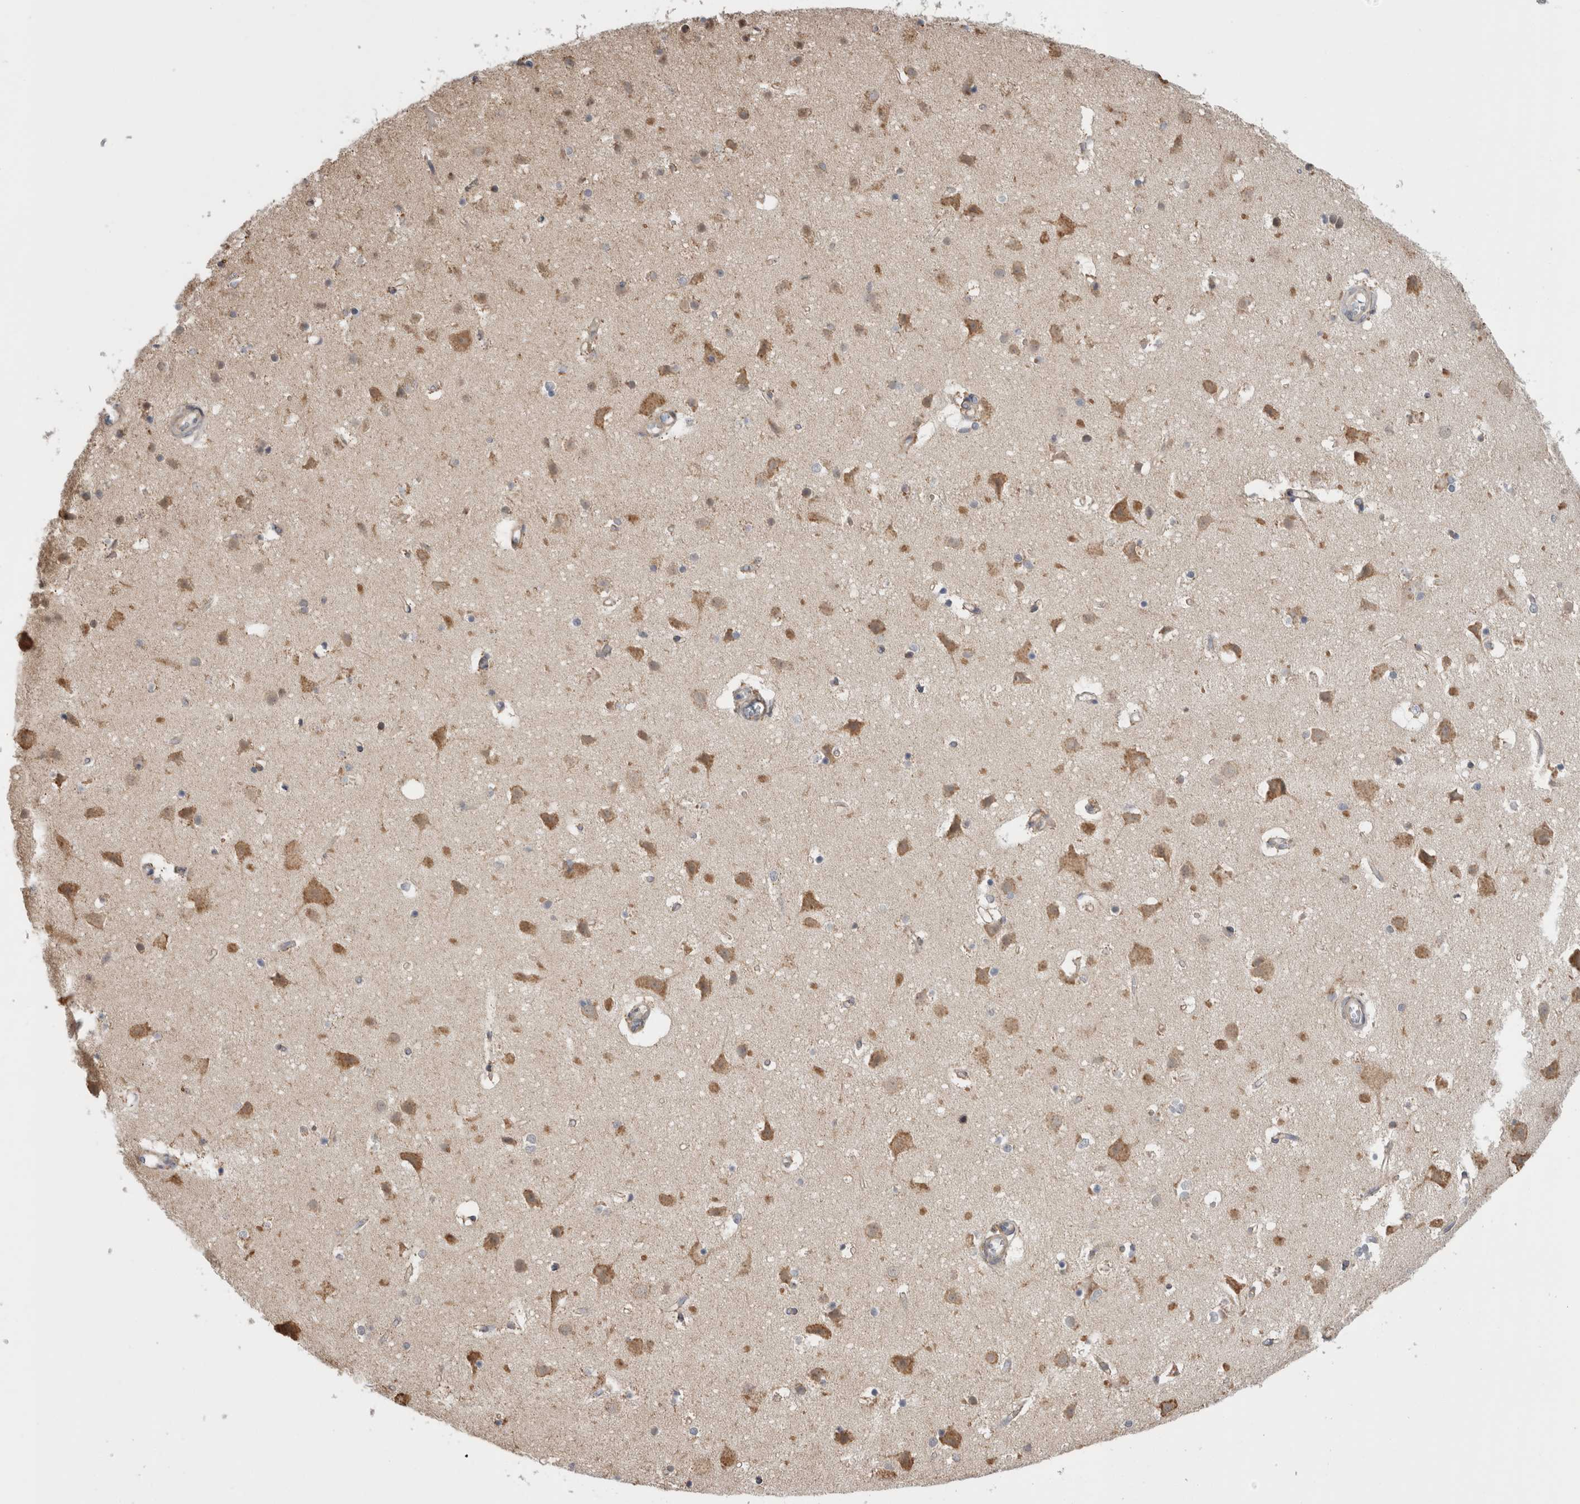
{"staining": {"intensity": "weak", "quantity": ">75%", "location": "cytoplasmic/membranous"}, "tissue": "cerebral cortex", "cell_type": "Endothelial cells", "image_type": "normal", "snomed": [{"axis": "morphology", "description": "Normal tissue, NOS"}, {"axis": "topography", "description": "Cerebral cortex"}], "caption": "Unremarkable cerebral cortex exhibits weak cytoplasmic/membranous positivity in about >75% of endothelial cells, visualized by immunohistochemistry.", "gene": "SMAP2", "patient": {"sex": "male", "age": 54}}